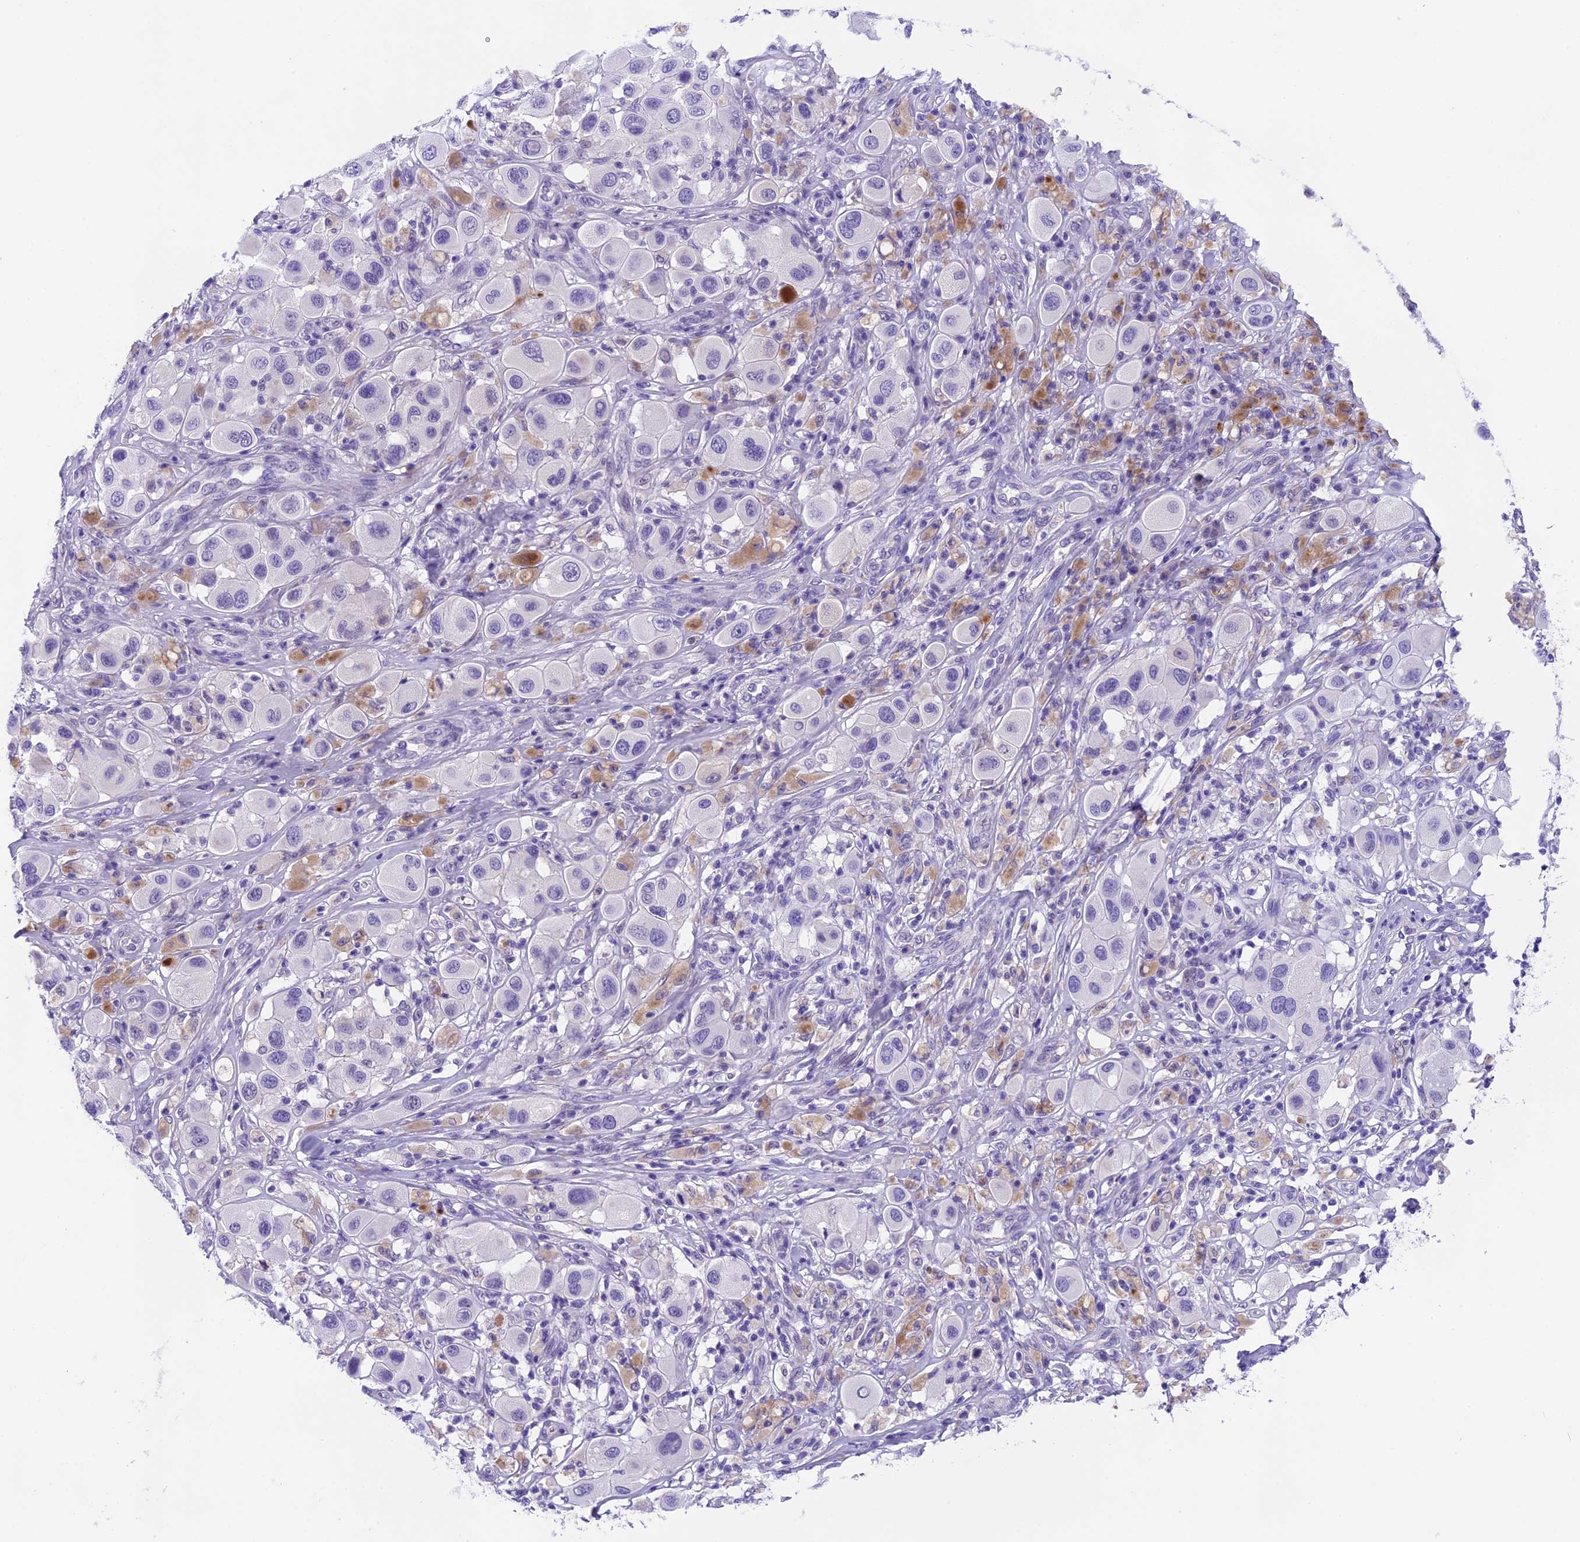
{"staining": {"intensity": "negative", "quantity": "none", "location": "none"}, "tissue": "melanoma", "cell_type": "Tumor cells", "image_type": "cancer", "snomed": [{"axis": "morphology", "description": "Malignant melanoma, Metastatic site"}, {"axis": "topography", "description": "Skin"}], "caption": "Micrograph shows no protein positivity in tumor cells of malignant melanoma (metastatic site) tissue. The staining was performed using DAB to visualize the protein expression in brown, while the nuclei were stained in blue with hematoxylin (Magnification: 20x).", "gene": "PRR15", "patient": {"sex": "male", "age": 41}}